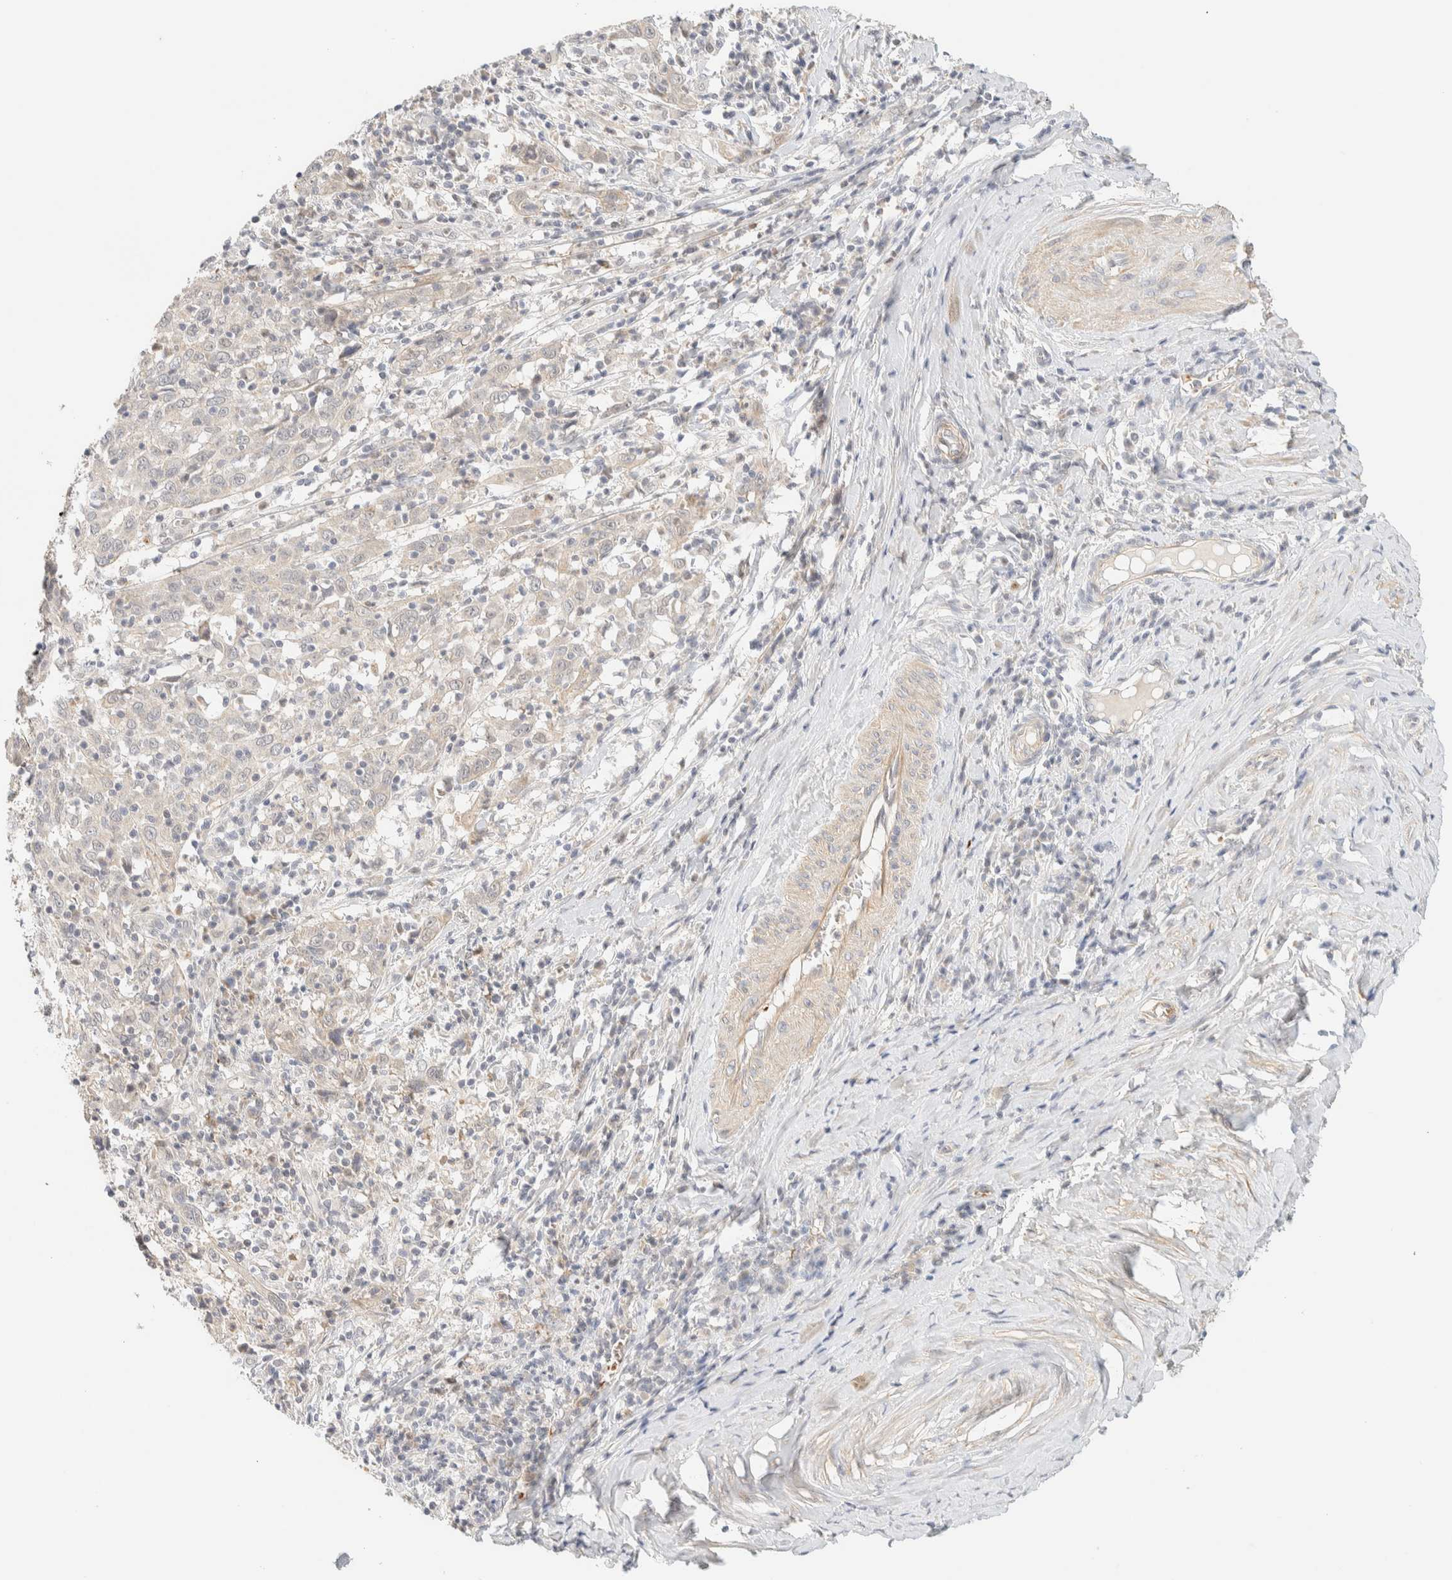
{"staining": {"intensity": "negative", "quantity": "none", "location": "none"}, "tissue": "cervical cancer", "cell_type": "Tumor cells", "image_type": "cancer", "snomed": [{"axis": "morphology", "description": "Squamous cell carcinoma, NOS"}, {"axis": "topography", "description": "Cervix"}], "caption": "Cervical cancer (squamous cell carcinoma) was stained to show a protein in brown. There is no significant expression in tumor cells. (DAB (3,3'-diaminobenzidine) immunohistochemistry (IHC), high magnification).", "gene": "TNK1", "patient": {"sex": "female", "age": 46}}